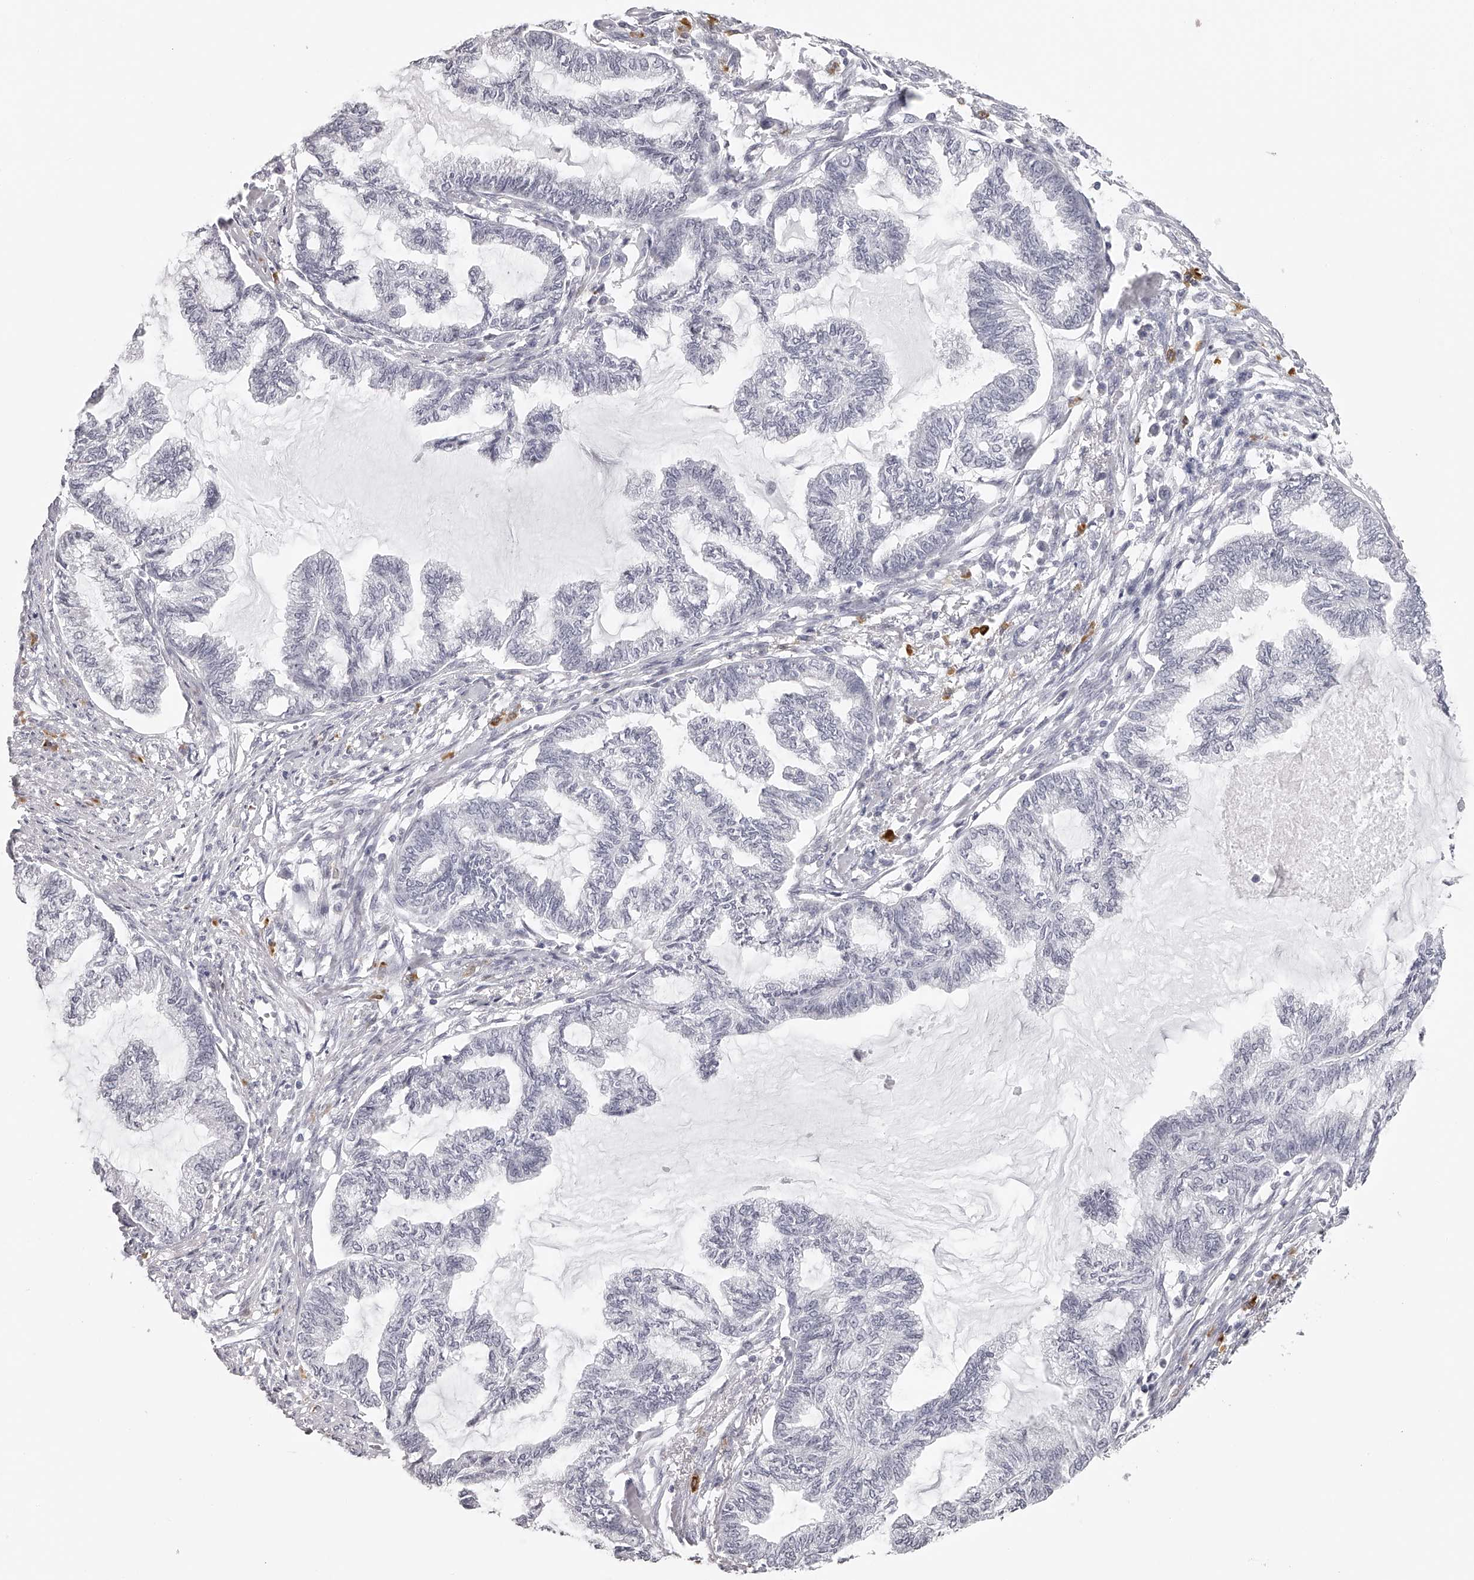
{"staining": {"intensity": "negative", "quantity": "none", "location": "none"}, "tissue": "endometrial cancer", "cell_type": "Tumor cells", "image_type": "cancer", "snomed": [{"axis": "morphology", "description": "Adenocarcinoma, NOS"}, {"axis": "topography", "description": "Endometrium"}], "caption": "Endometrial cancer (adenocarcinoma) was stained to show a protein in brown. There is no significant positivity in tumor cells. The staining was performed using DAB to visualize the protein expression in brown, while the nuclei were stained in blue with hematoxylin (Magnification: 20x).", "gene": "SEC11C", "patient": {"sex": "female", "age": 86}}